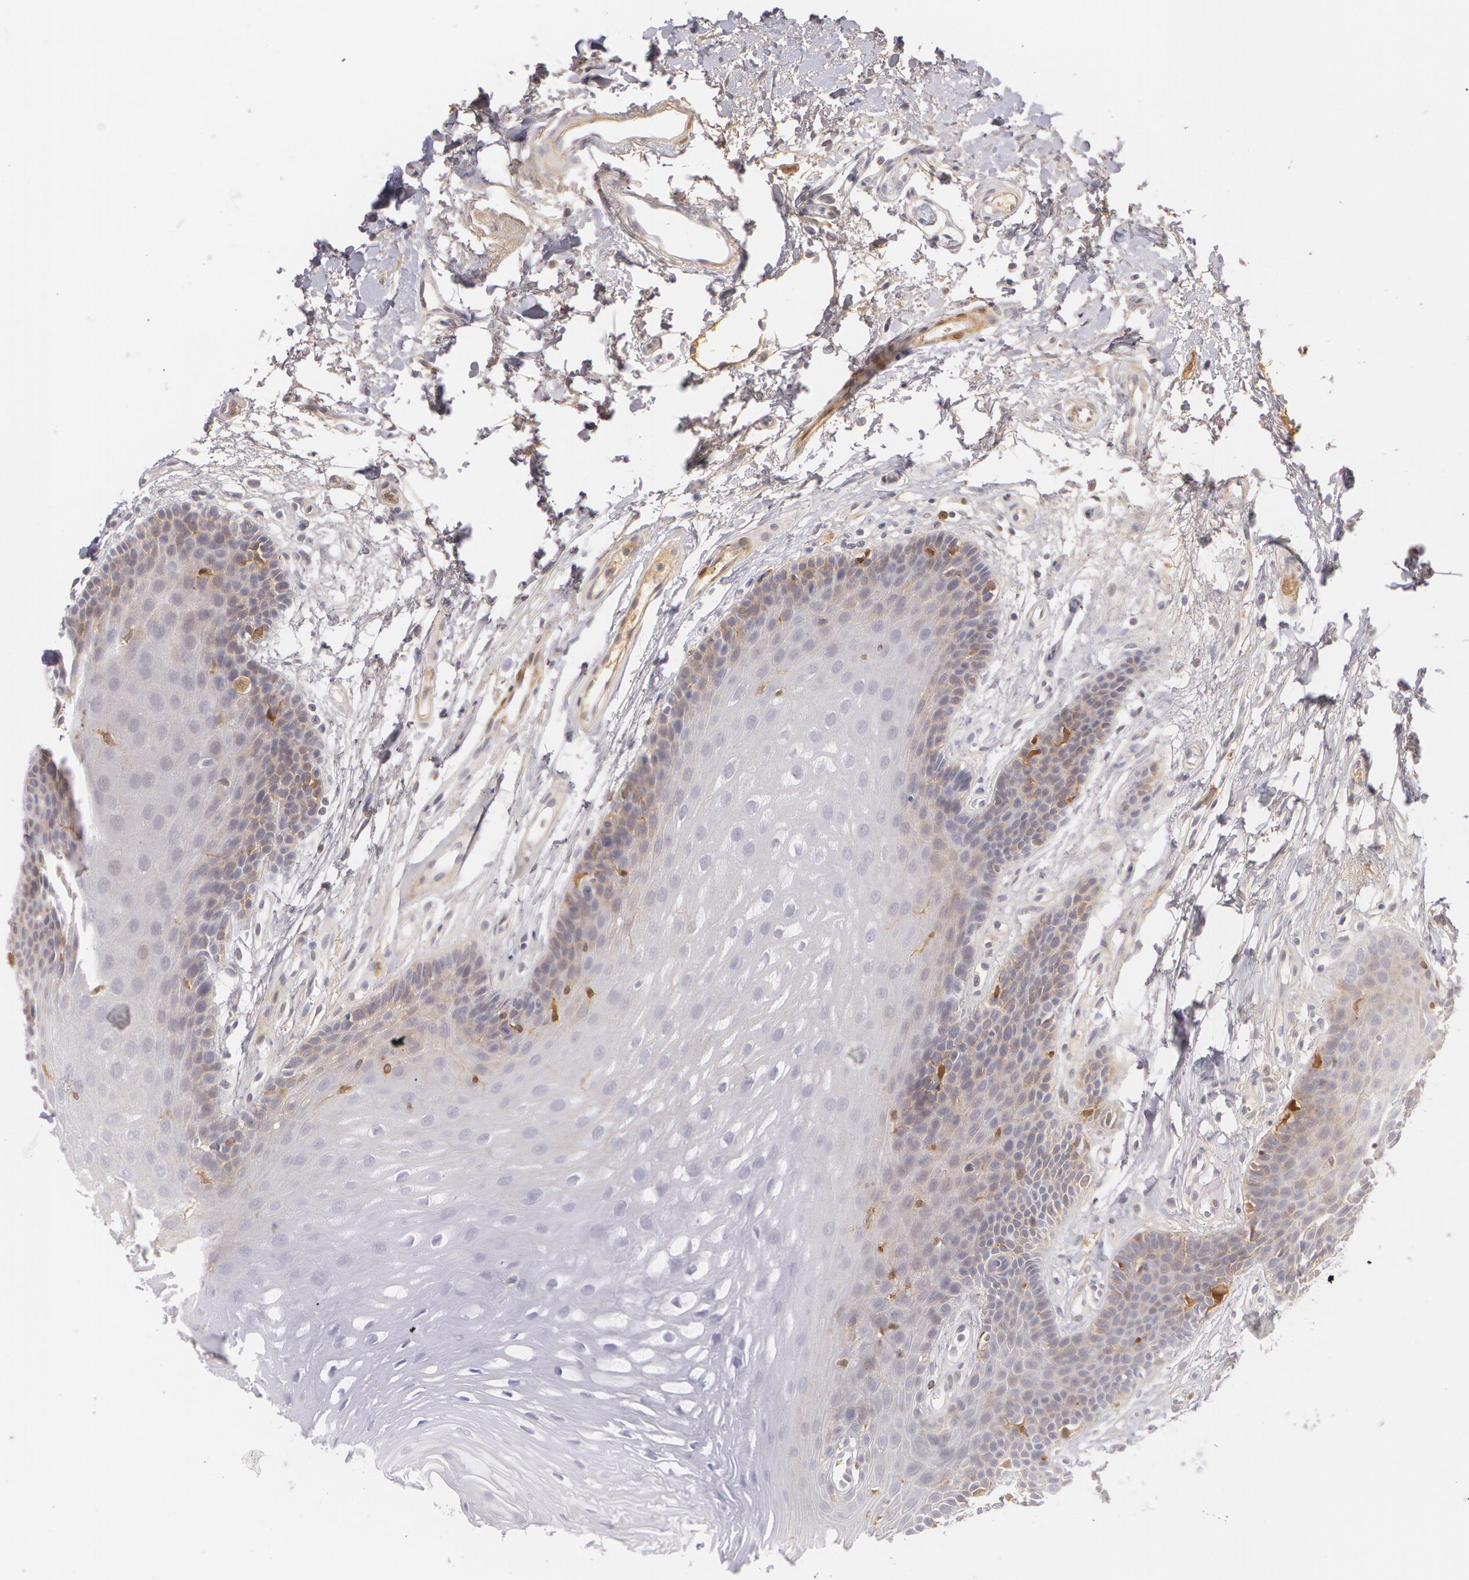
{"staining": {"intensity": "weak", "quantity": "<25%", "location": "cytoplasmic/membranous"}, "tissue": "oral mucosa", "cell_type": "Squamous epithelial cells", "image_type": "normal", "snomed": [{"axis": "morphology", "description": "Normal tissue, NOS"}, {"axis": "topography", "description": "Oral tissue"}], "caption": "Immunohistochemical staining of normal oral mucosa demonstrates no significant staining in squamous epithelial cells. Brightfield microscopy of immunohistochemistry (IHC) stained with DAB (3,3'-diaminobenzidine) (brown) and hematoxylin (blue), captured at high magnification.", "gene": "LBP", "patient": {"sex": "male", "age": 62}}